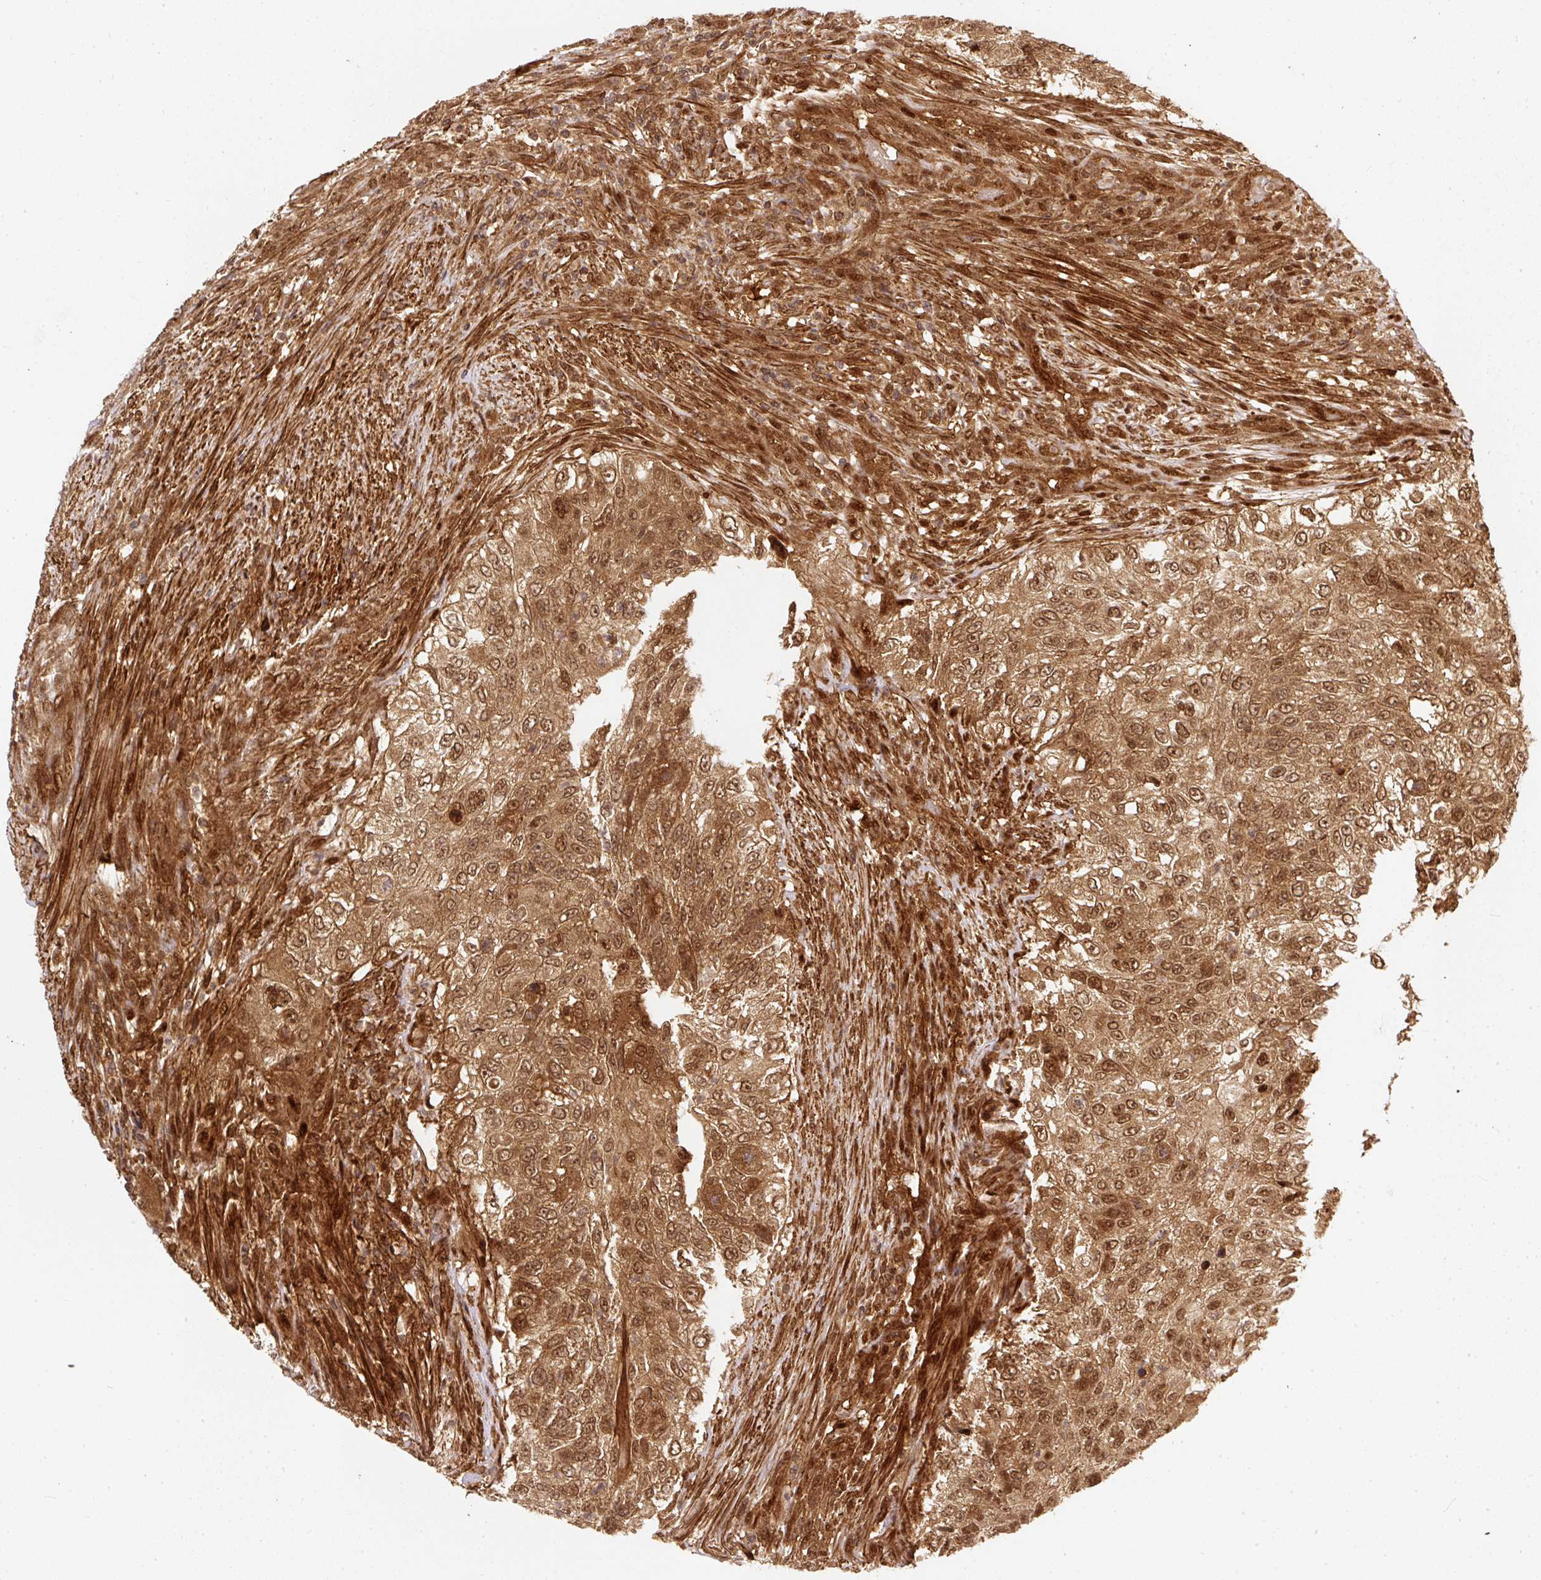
{"staining": {"intensity": "moderate", "quantity": ">75%", "location": "cytoplasmic/membranous,nuclear"}, "tissue": "urothelial cancer", "cell_type": "Tumor cells", "image_type": "cancer", "snomed": [{"axis": "morphology", "description": "Urothelial carcinoma, High grade"}, {"axis": "topography", "description": "Urinary bladder"}], "caption": "An immunohistochemistry micrograph of neoplastic tissue is shown. Protein staining in brown labels moderate cytoplasmic/membranous and nuclear positivity in high-grade urothelial carcinoma within tumor cells.", "gene": "PSMD1", "patient": {"sex": "female", "age": 60}}